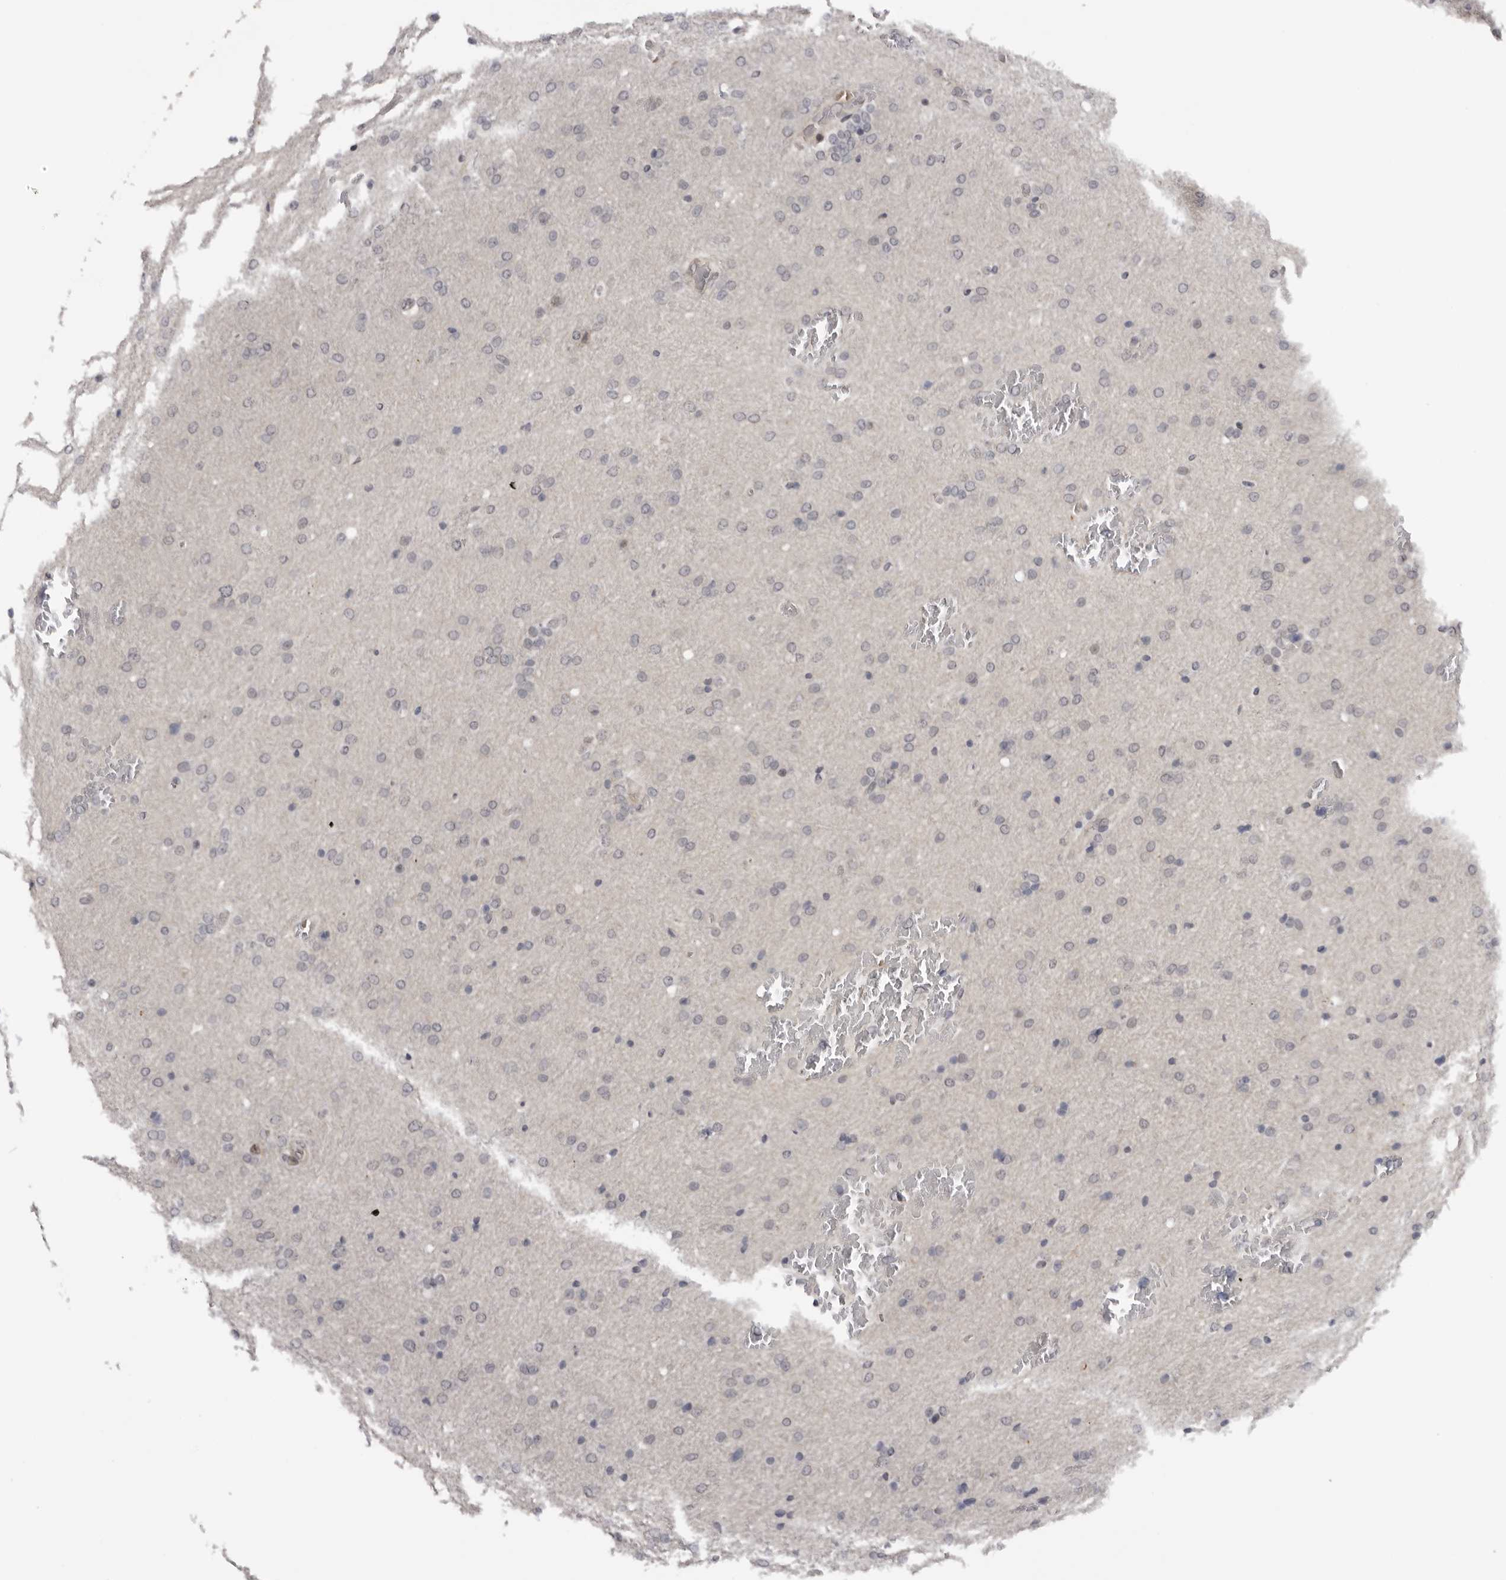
{"staining": {"intensity": "negative", "quantity": "none", "location": "none"}, "tissue": "glioma", "cell_type": "Tumor cells", "image_type": "cancer", "snomed": [{"axis": "morphology", "description": "Glioma, malignant, Low grade"}, {"axis": "topography", "description": "Brain"}], "caption": "The immunohistochemistry micrograph has no significant staining in tumor cells of low-grade glioma (malignant) tissue.", "gene": "ALPK2", "patient": {"sex": "female", "age": 37}}